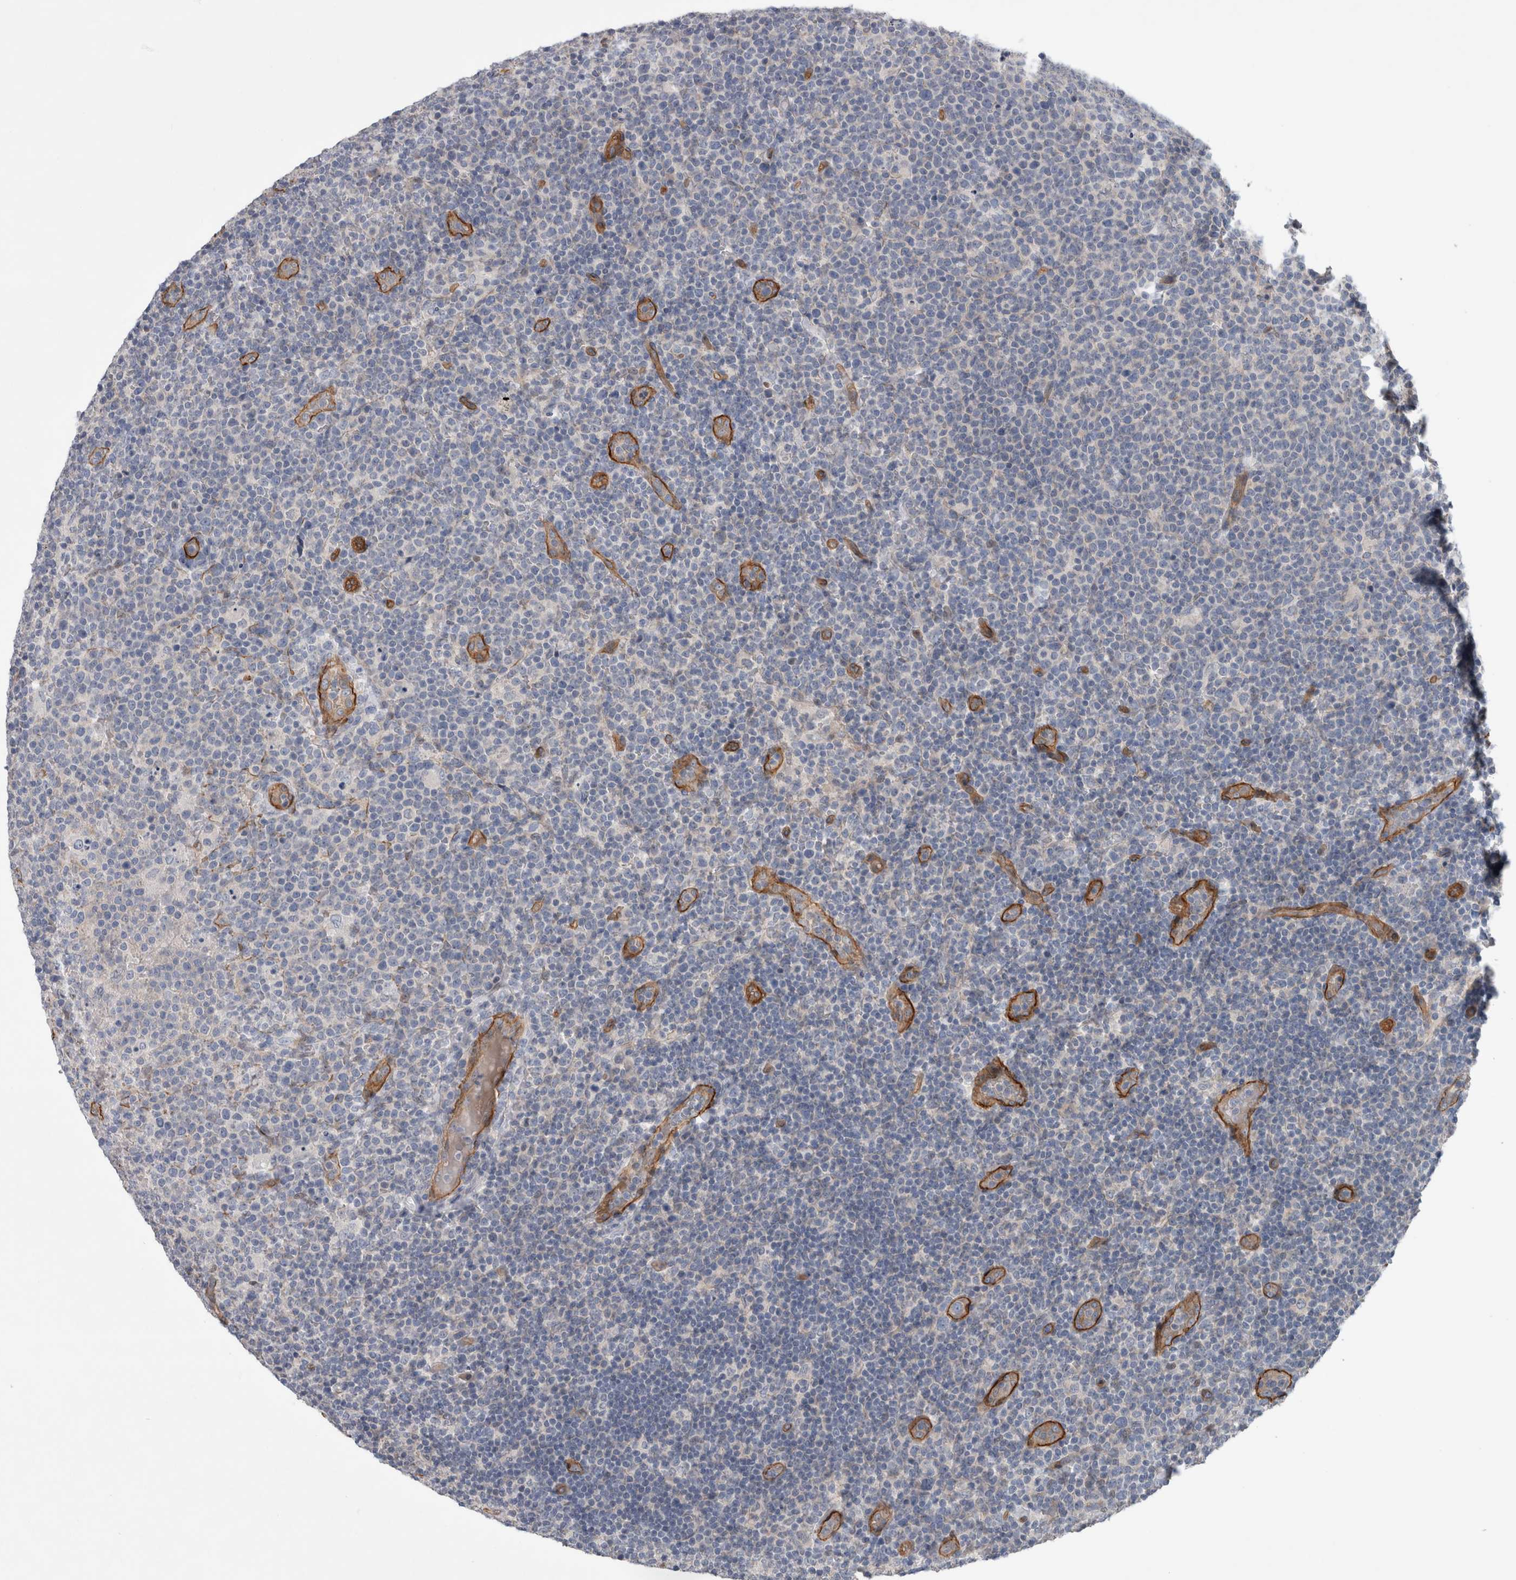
{"staining": {"intensity": "negative", "quantity": "none", "location": "none"}, "tissue": "lymphoma", "cell_type": "Tumor cells", "image_type": "cancer", "snomed": [{"axis": "morphology", "description": "Malignant lymphoma, non-Hodgkin's type, High grade"}, {"axis": "topography", "description": "Lymph node"}], "caption": "IHC image of human lymphoma stained for a protein (brown), which shows no staining in tumor cells.", "gene": "BCAM", "patient": {"sex": "male", "age": 61}}